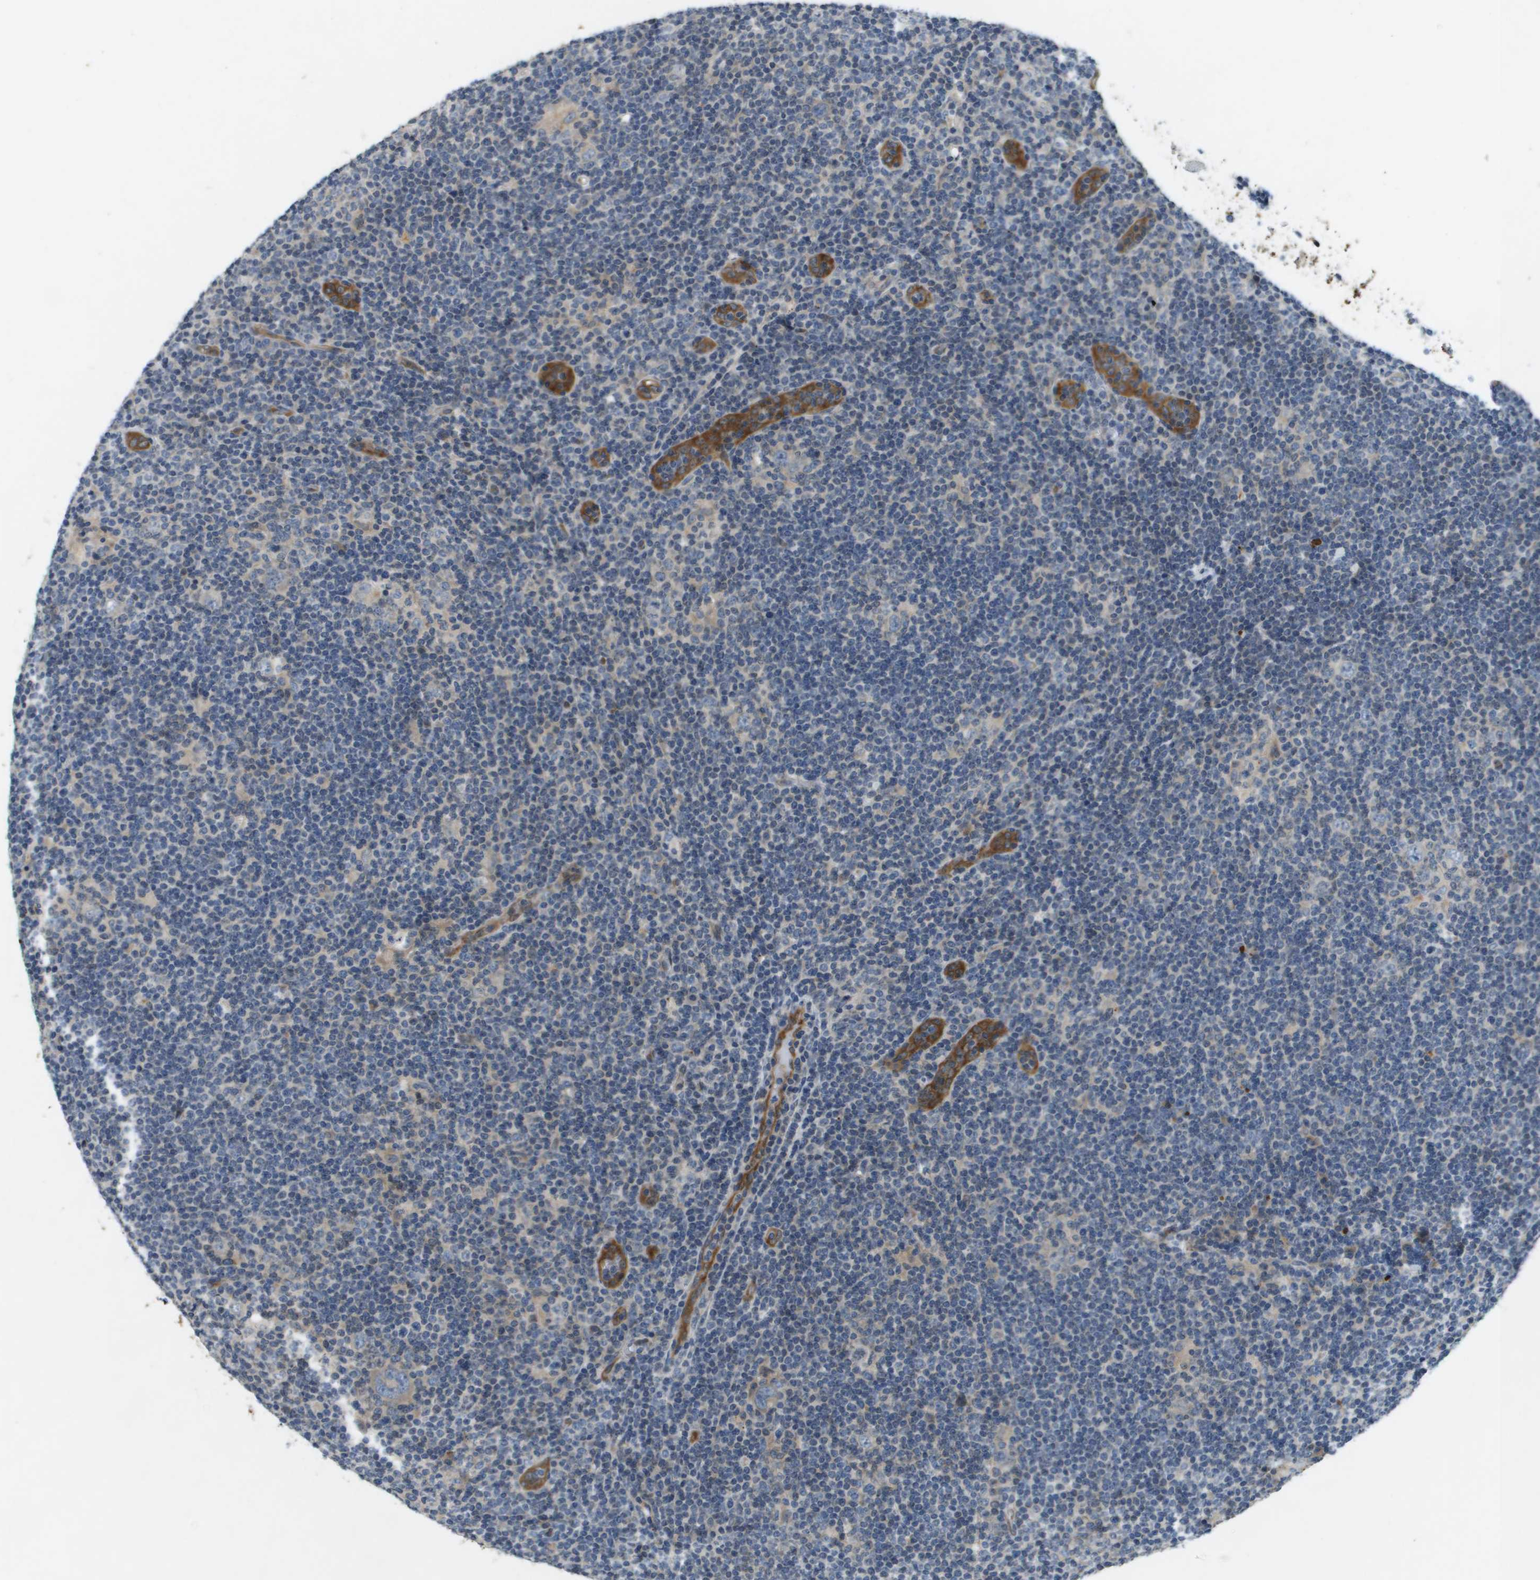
{"staining": {"intensity": "weak", "quantity": "<25%", "location": "cytoplasmic/membranous"}, "tissue": "lymphoma", "cell_type": "Tumor cells", "image_type": "cancer", "snomed": [{"axis": "morphology", "description": "Hodgkin's disease, NOS"}, {"axis": "topography", "description": "Lymph node"}], "caption": "Image shows no significant protein staining in tumor cells of Hodgkin's disease.", "gene": "PGAP3", "patient": {"sex": "female", "age": 57}}